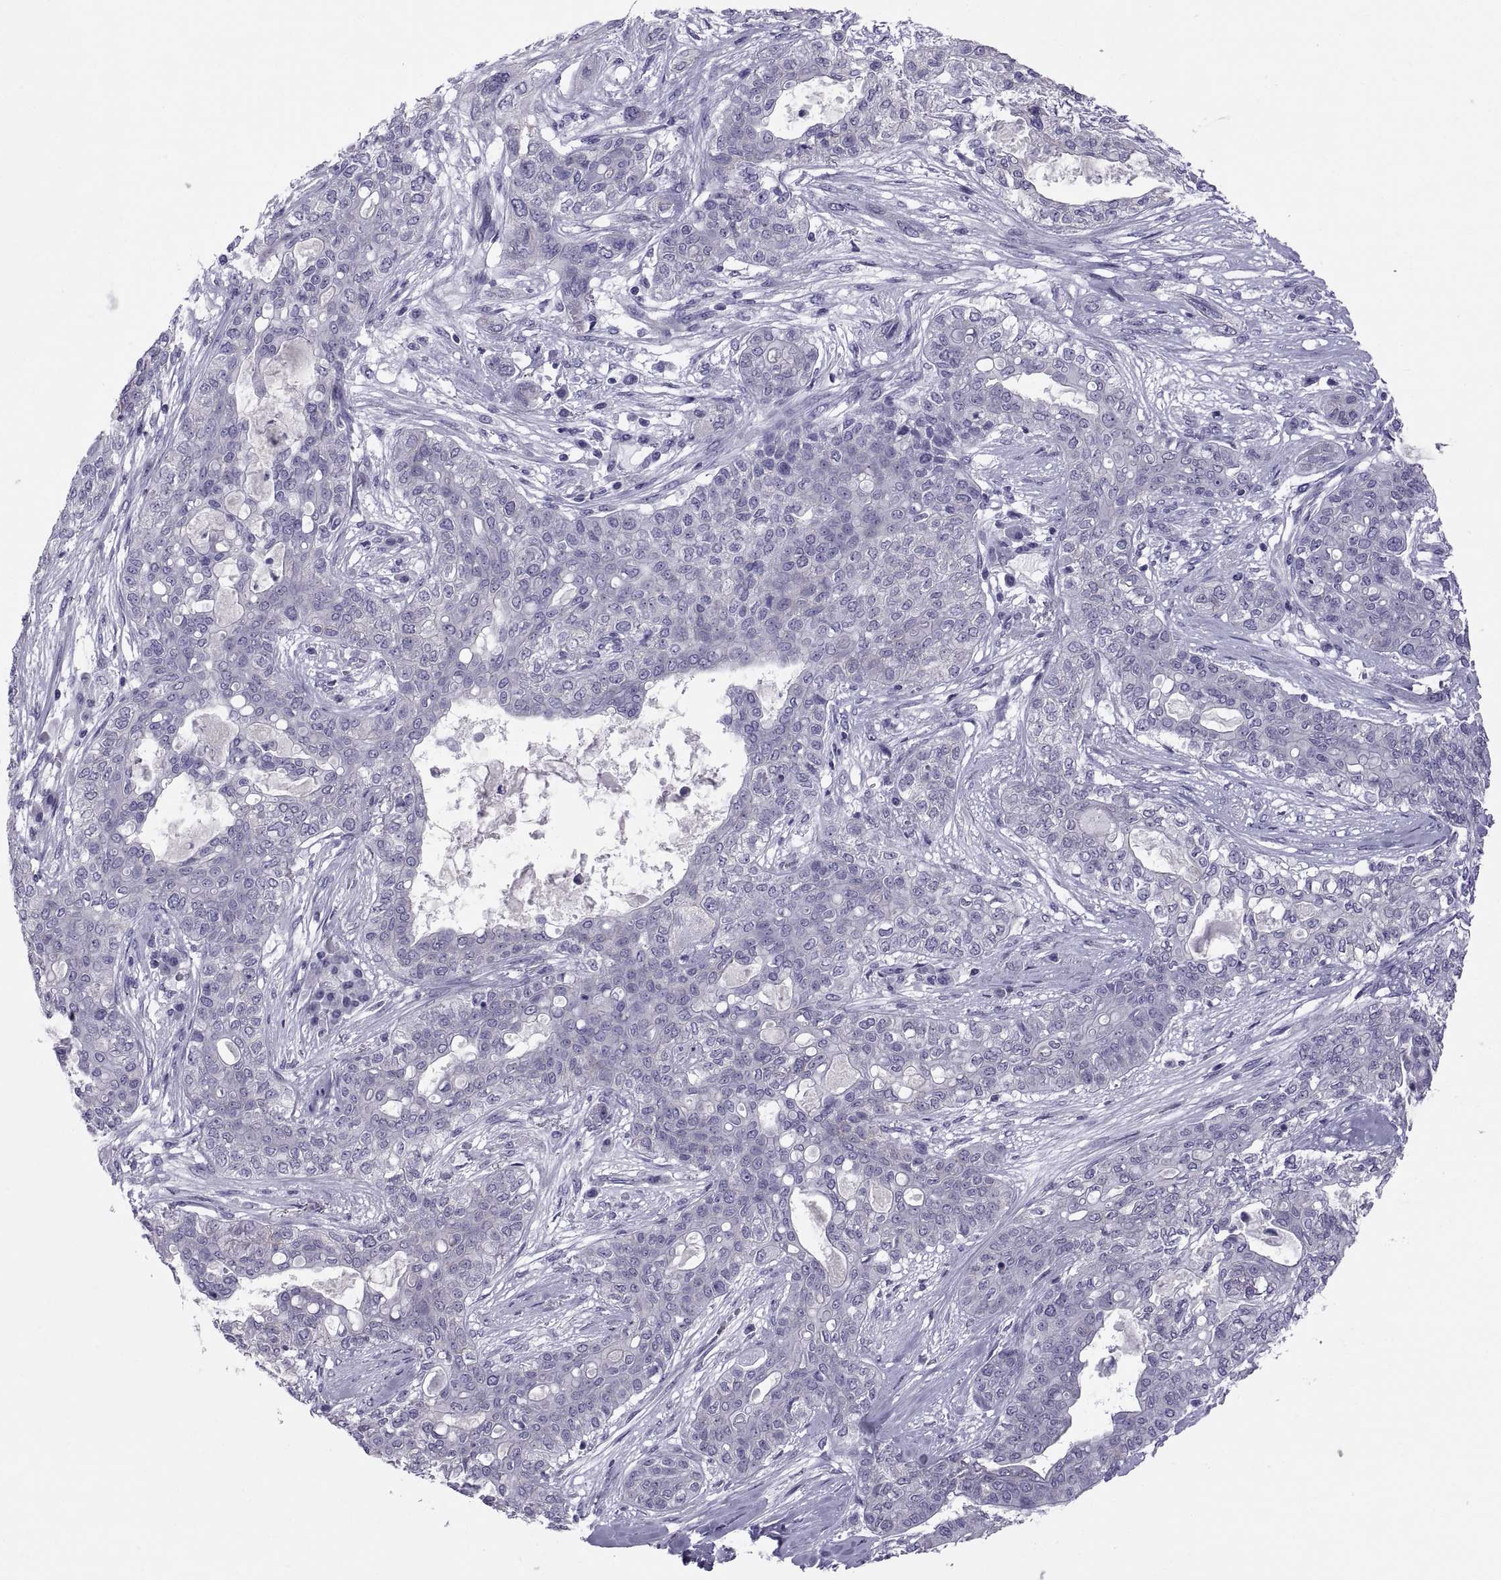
{"staining": {"intensity": "negative", "quantity": "none", "location": "none"}, "tissue": "lung cancer", "cell_type": "Tumor cells", "image_type": "cancer", "snomed": [{"axis": "morphology", "description": "Squamous cell carcinoma, NOS"}, {"axis": "topography", "description": "Lung"}], "caption": "A photomicrograph of squamous cell carcinoma (lung) stained for a protein shows no brown staining in tumor cells. (IHC, brightfield microscopy, high magnification).", "gene": "RNASE12", "patient": {"sex": "female", "age": 70}}